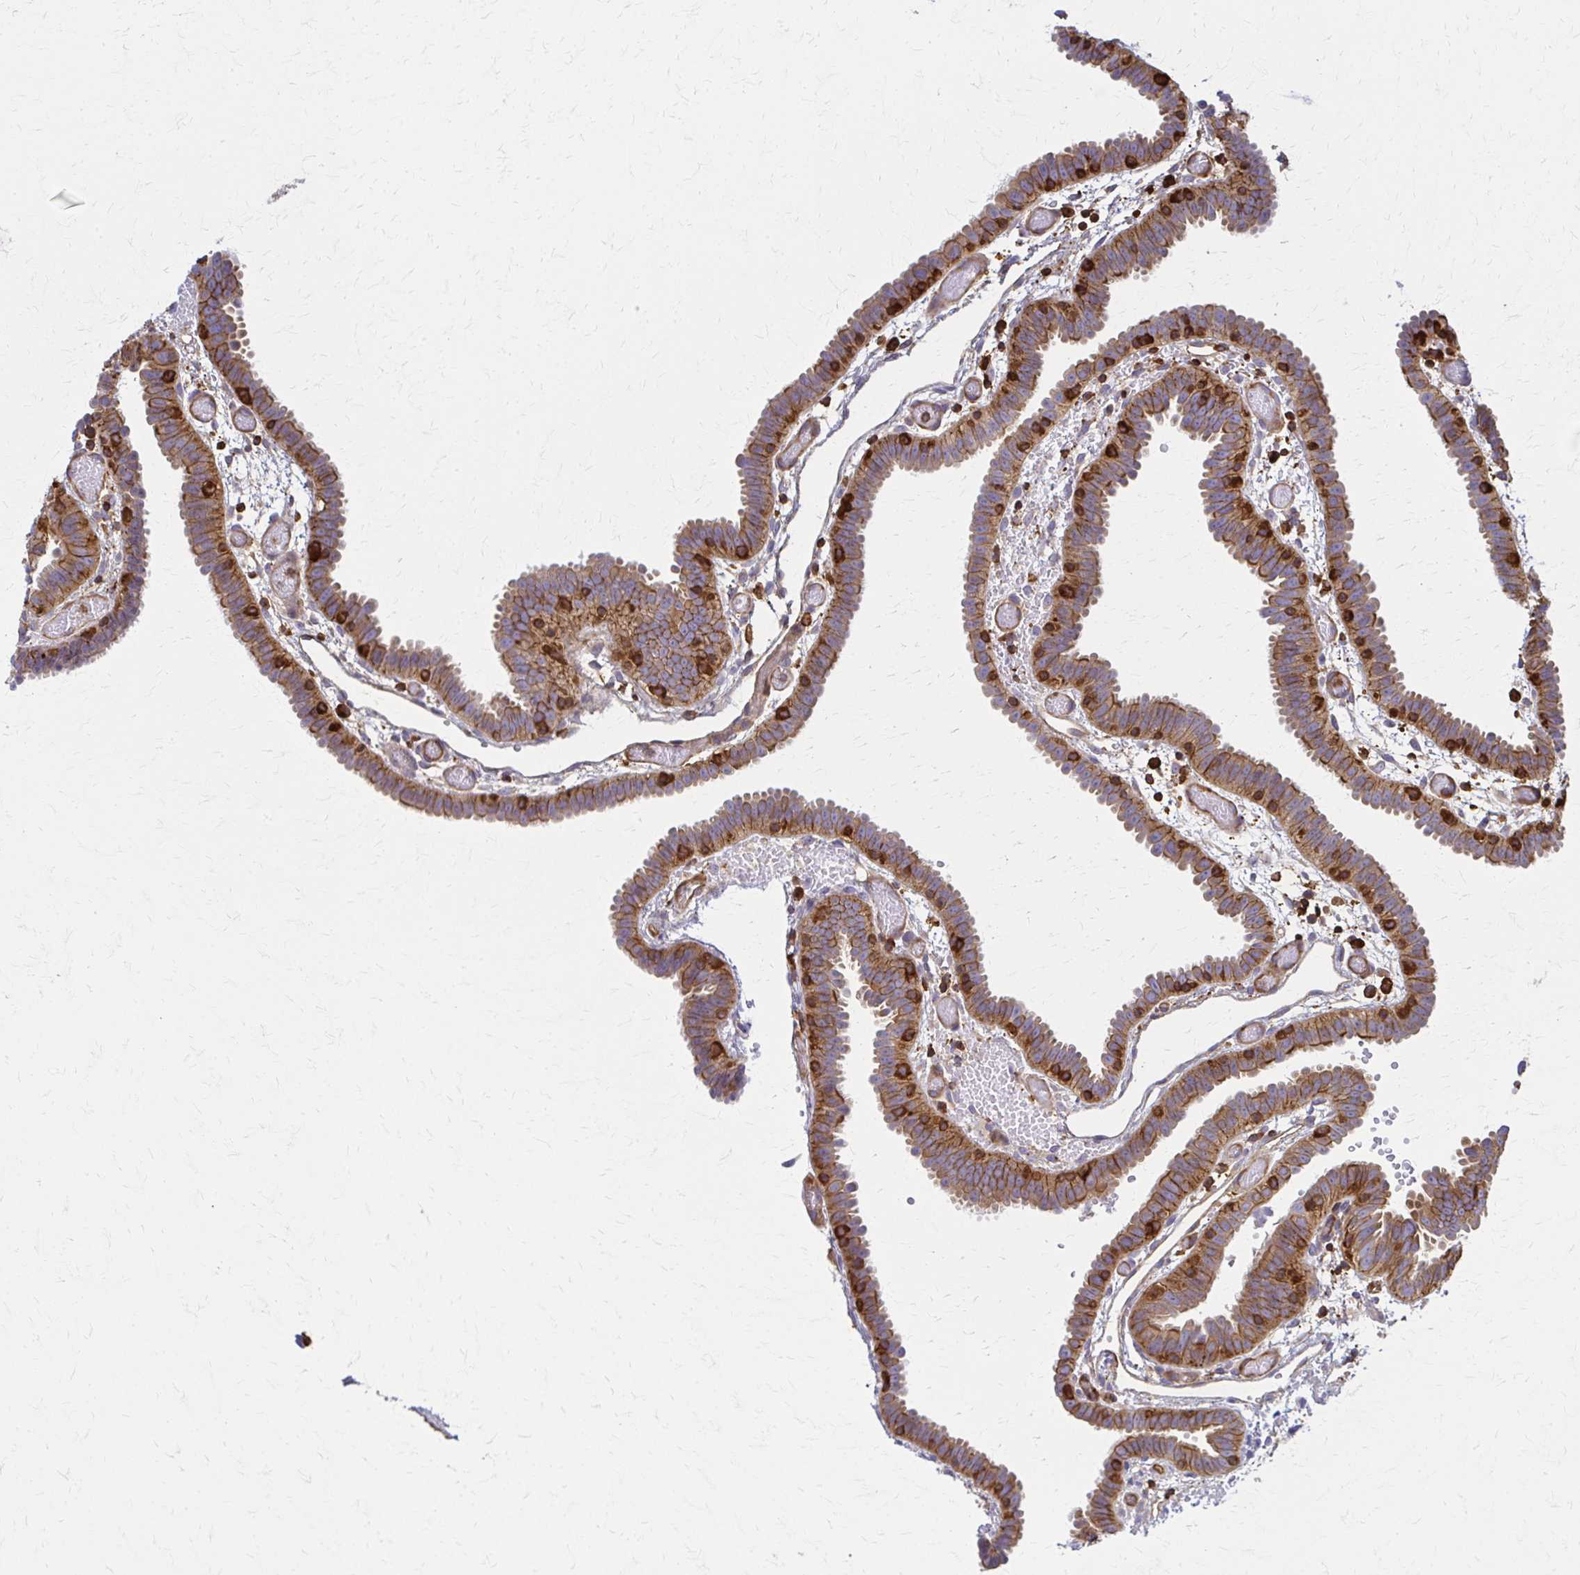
{"staining": {"intensity": "strong", "quantity": ">75%", "location": "cytoplasmic/membranous"}, "tissue": "fallopian tube", "cell_type": "Glandular cells", "image_type": "normal", "snomed": [{"axis": "morphology", "description": "Normal tissue, NOS"}, {"axis": "topography", "description": "Fallopian tube"}], "caption": "An IHC image of unremarkable tissue is shown. Protein staining in brown highlights strong cytoplasmic/membranous positivity in fallopian tube within glandular cells. (DAB IHC, brown staining for protein, blue staining for nuclei).", "gene": "WASF2", "patient": {"sex": "female", "age": 37}}